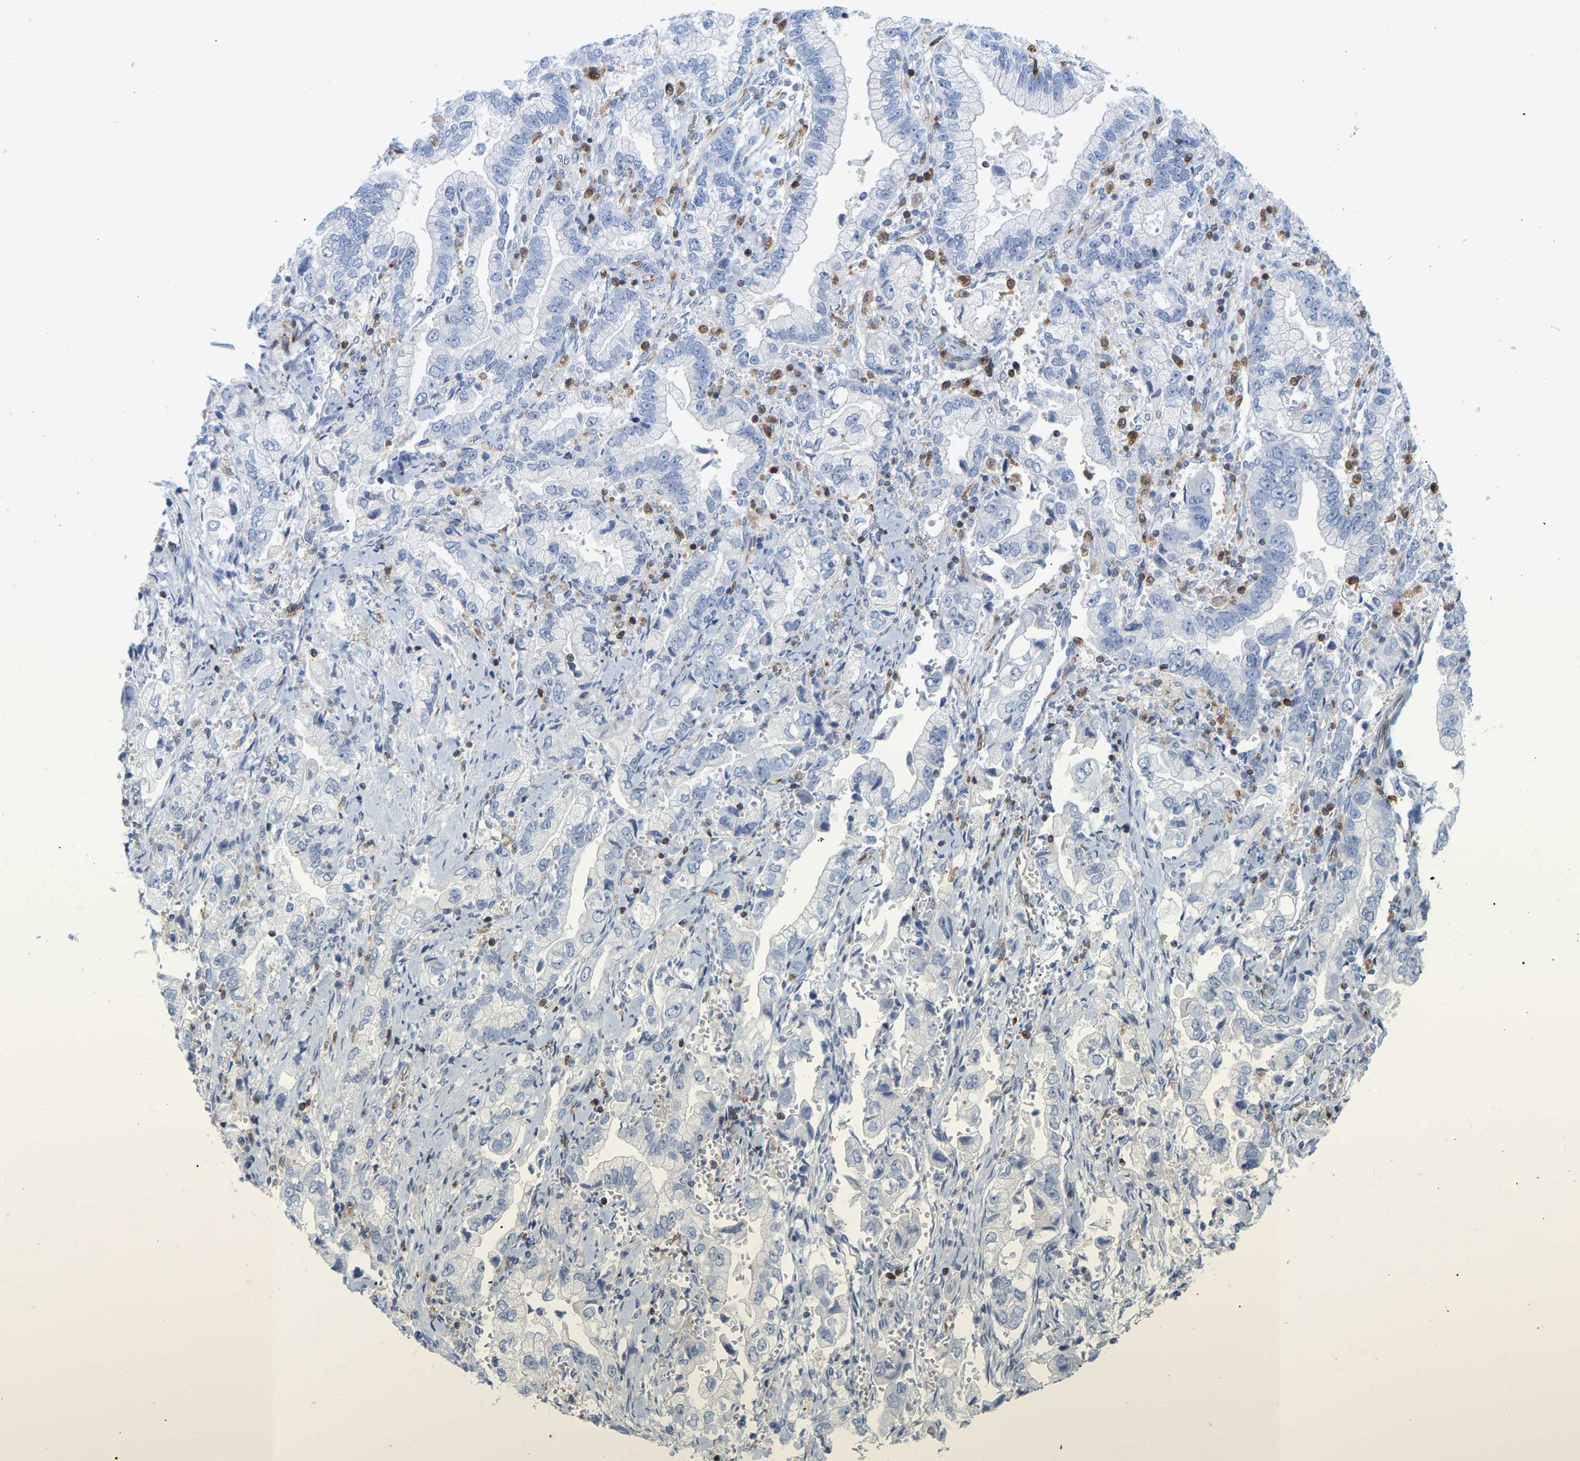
{"staining": {"intensity": "negative", "quantity": "none", "location": "none"}, "tissue": "stomach cancer", "cell_type": "Tumor cells", "image_type": "cancer", "snomed": [{"axis": "morphology", "description": "Normal tissue, NOS"}, {"axis": "morphology", "description": "Adenocarcinoma, NOS"}, {"axis": "topography", "description": "Stomach"}], "caption": "IHC of human adenocarcinoma (stomach) demonstrates no staining in tumor cells.", "gene": "GIMAP4", "patient": {"sex": "male", "age": 62}}